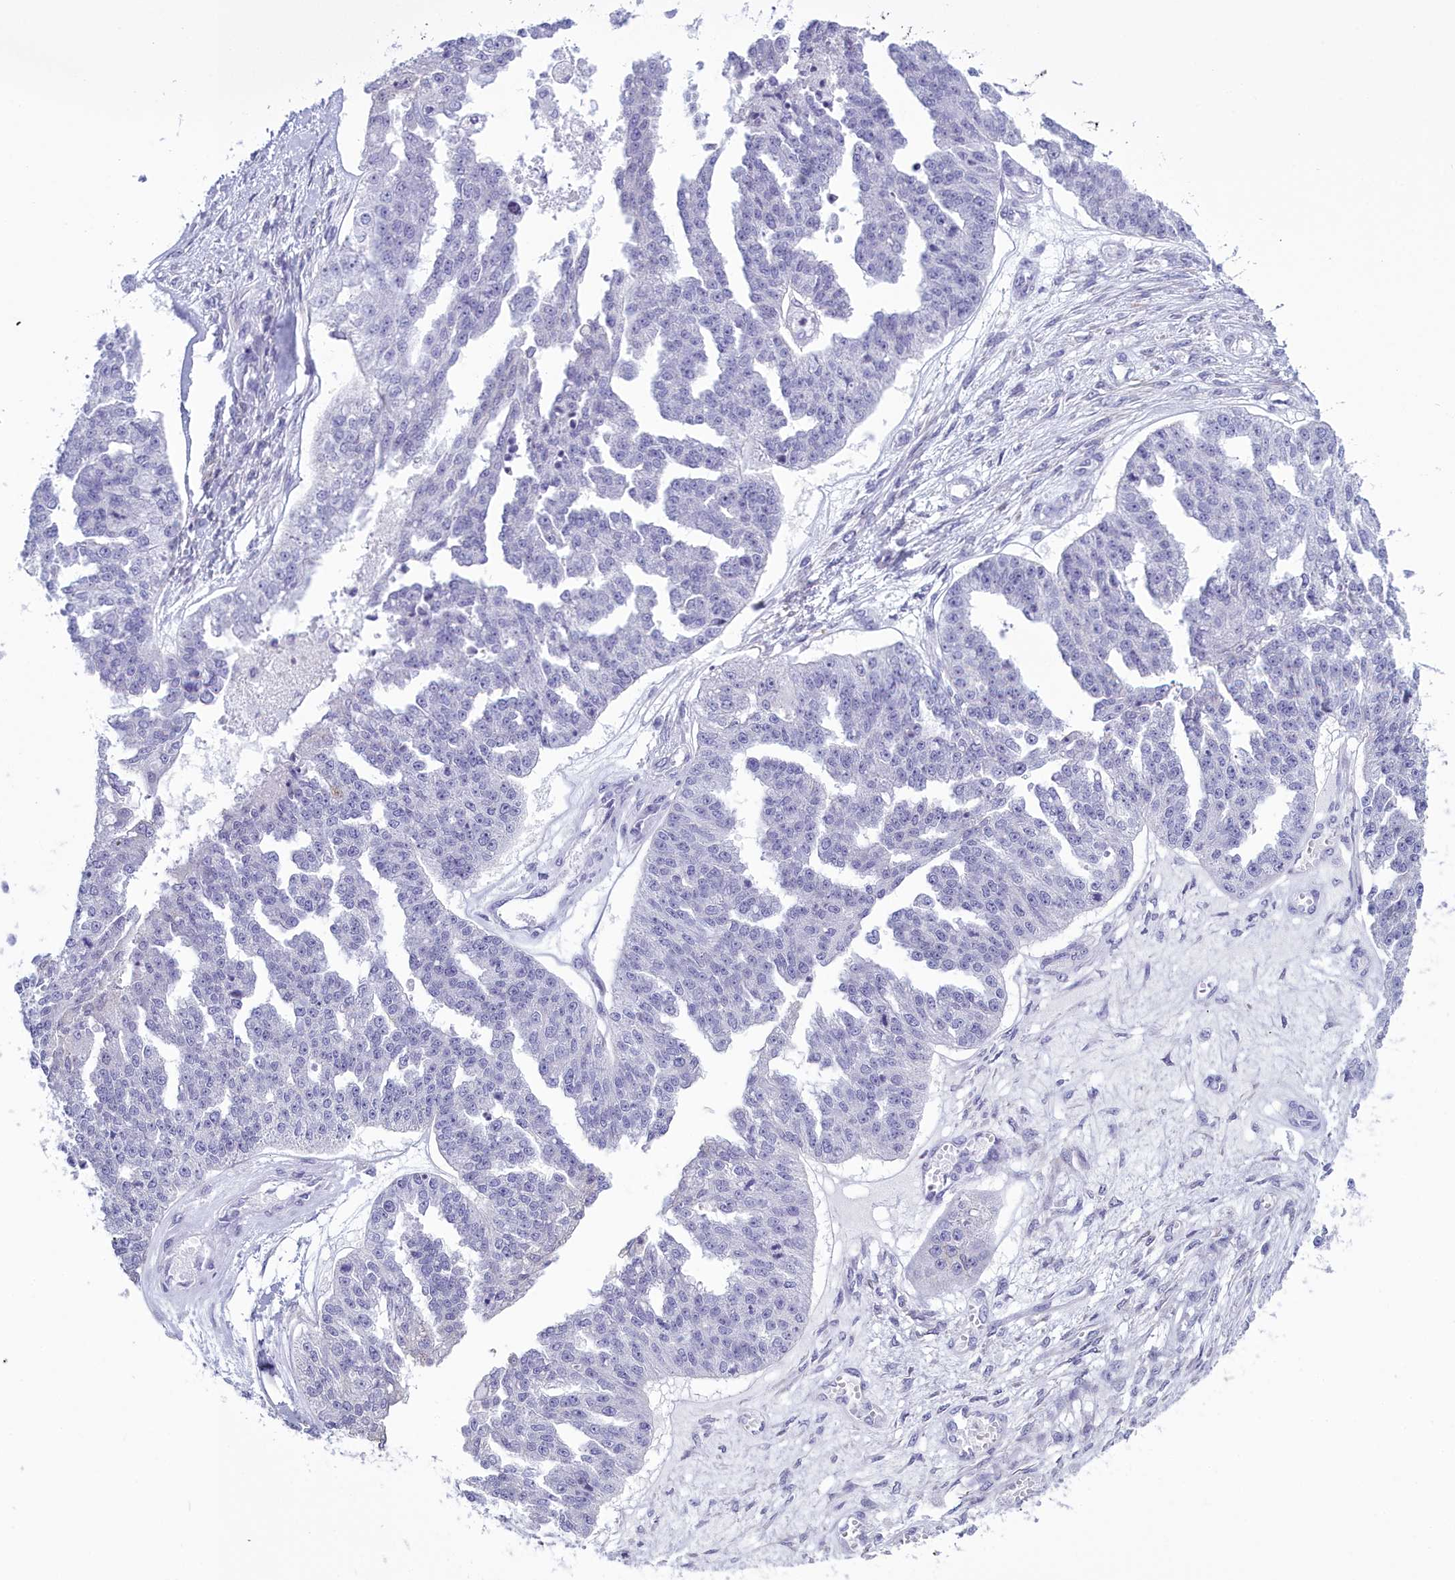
{"staining": {"intensity": "negative", "quantity": "none", "location": "none"}, "tissue": "ovarian cancer", "cell_type": "Tumor cells", "image_type": "cancer", "snomed": [{"axis": "morphology", "description": "Cystadenocarcinoma, serous, NOS"}, {"axis": "topography", "description": "Ovary"}], "caption": "An image of serous cystadenocarcinoma (ovarian) stained for a protein reveals no brown staining in tumor cells.", "gene": "MAP6", "patient": {"sex": "female", "age": 58}}